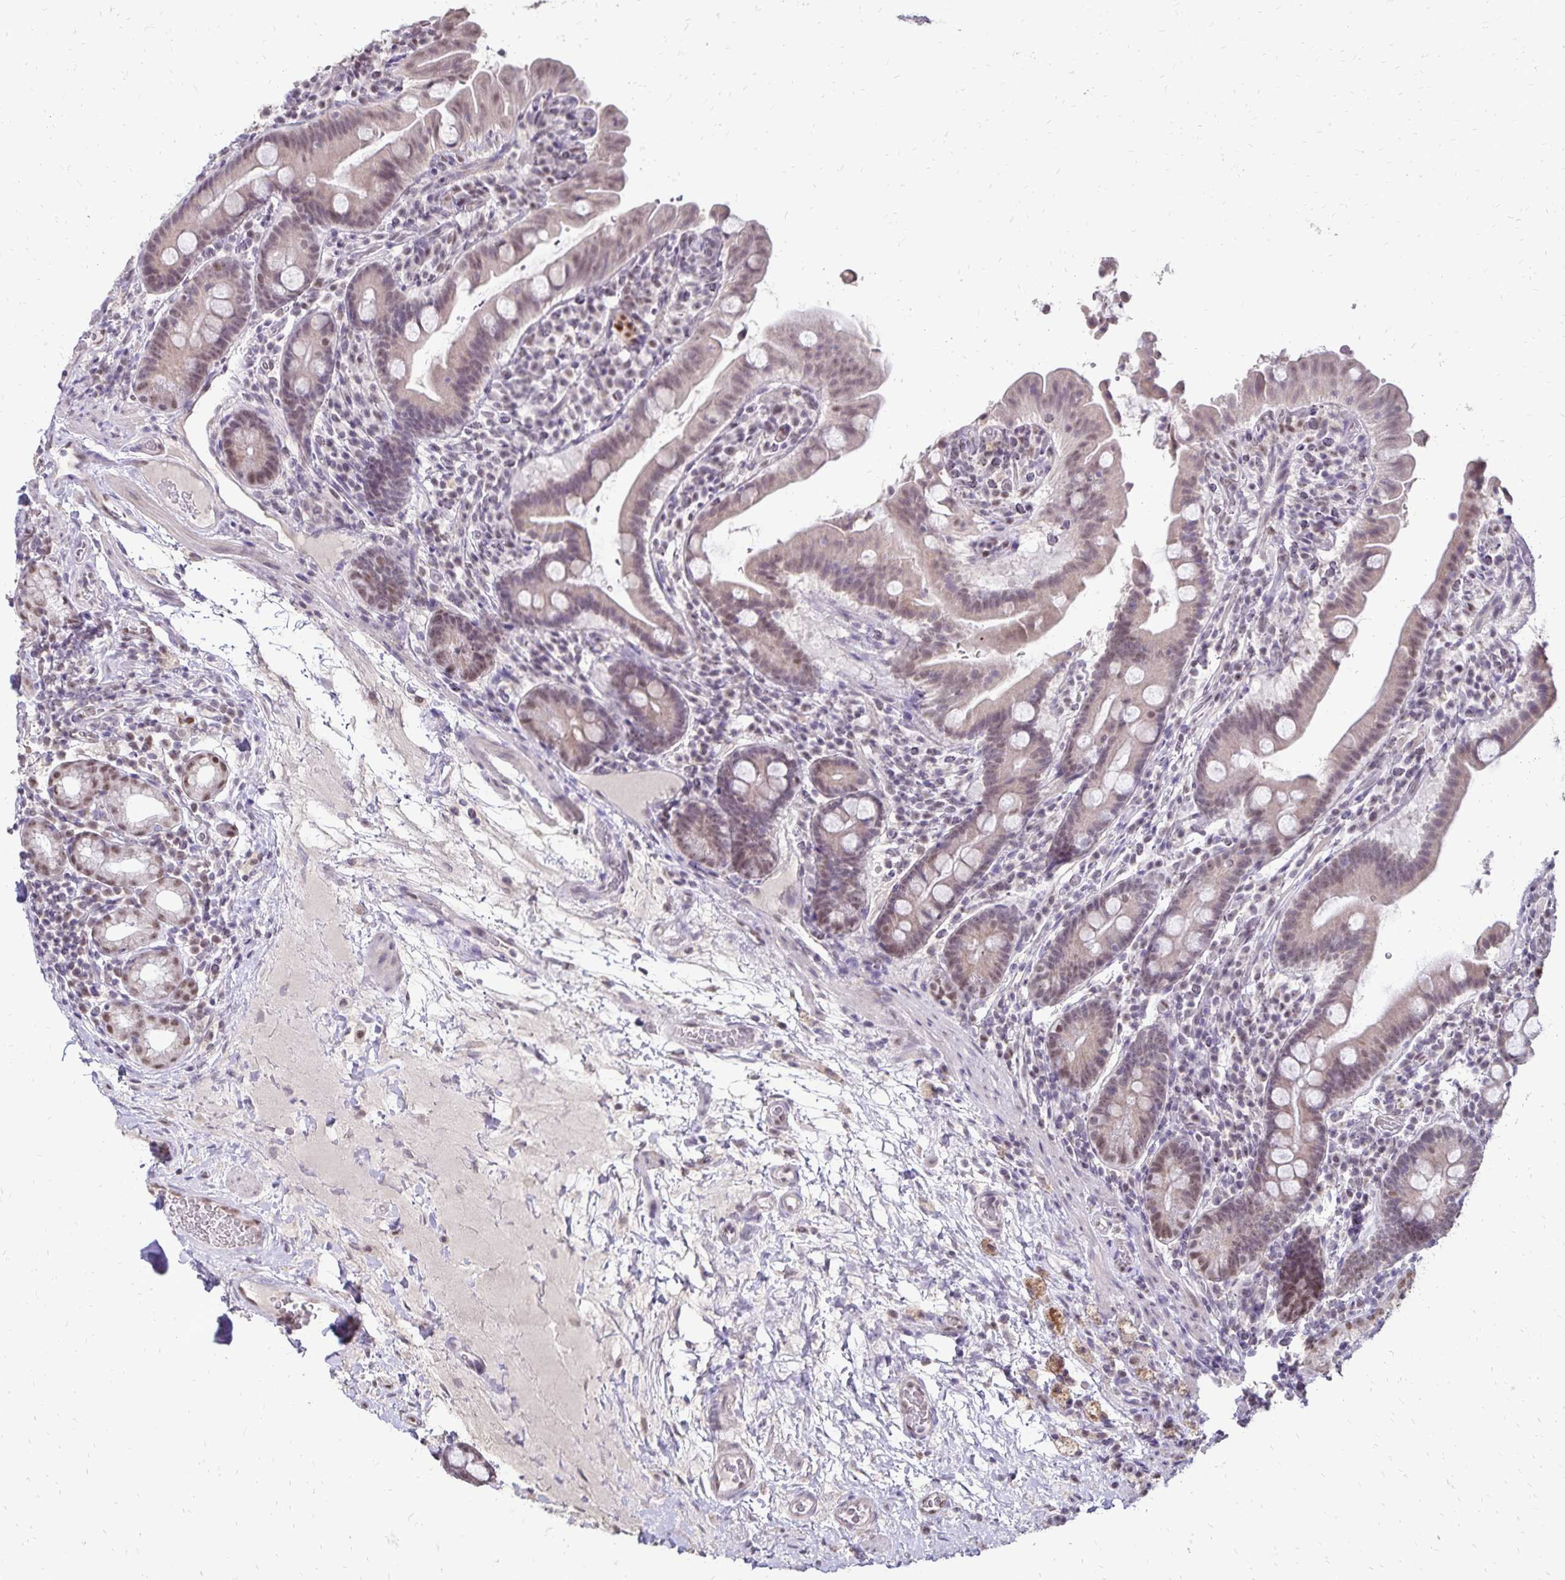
{"staining": {"intensity": "weak", "quantity": ">75%", "location": "cytoplasmic/membranous,nuclear"}, "tissue": "small intestine", "cell_type": "Glandular cells", "image_type": "normal", "snomed": [{"axis": "morphology", "description": "Normal tissue, NOS"}, {"axis": "topography", "description": "Small intestine"}], "caption": "Immunohistochemistry (IHC) of benign small intestine shows low levels of weak cytoplasmic/membranous,nuclear positivity in approximately >75% of glandular cells. (DAB (3,3'-diaminobenzidine) = brown stain, brightfield microscopy at high magnification).", "gene": "POLB", "patient": {"sex": "male", "age": 26}}